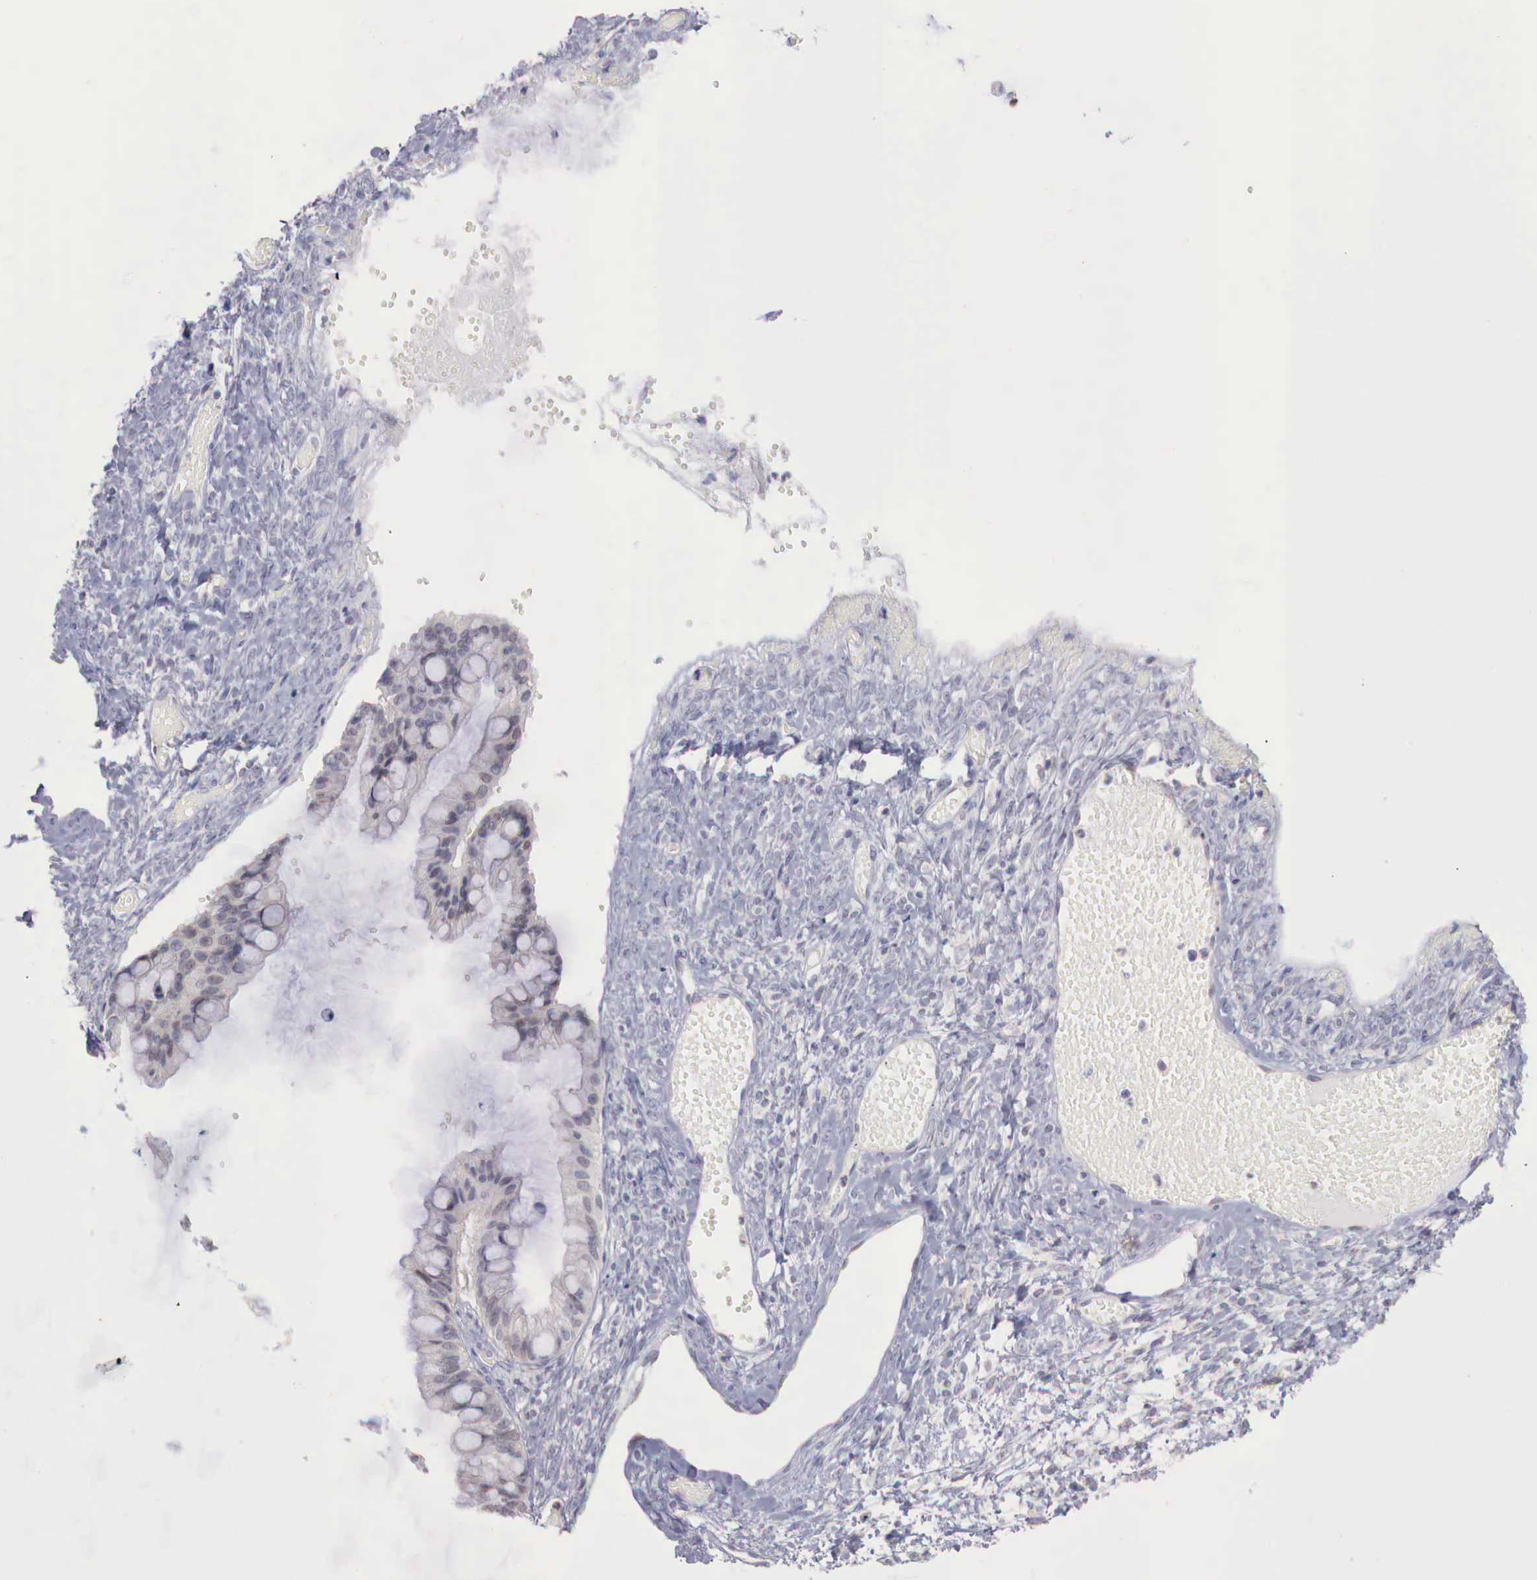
{"staining": {"intensity": "negative", "quantity": "none", "location": "none"}, "tissue": "ovarian cancer", "cell_type": "Tumor cells", "image_type": "cancer", "snomed": [{"axis": "morphology", "description": "Cystadenocarcinoma, mucinous, NOS"}, {"axis": "topography", "description": "Ovary"}], "caption": "Photomicrograph shows no significant protein positivity in tumor cells of ovarian mucinous cystadenocarcinoma.", "gene": "TRIM13", "patient": {"sex": "female", "age": 57}}